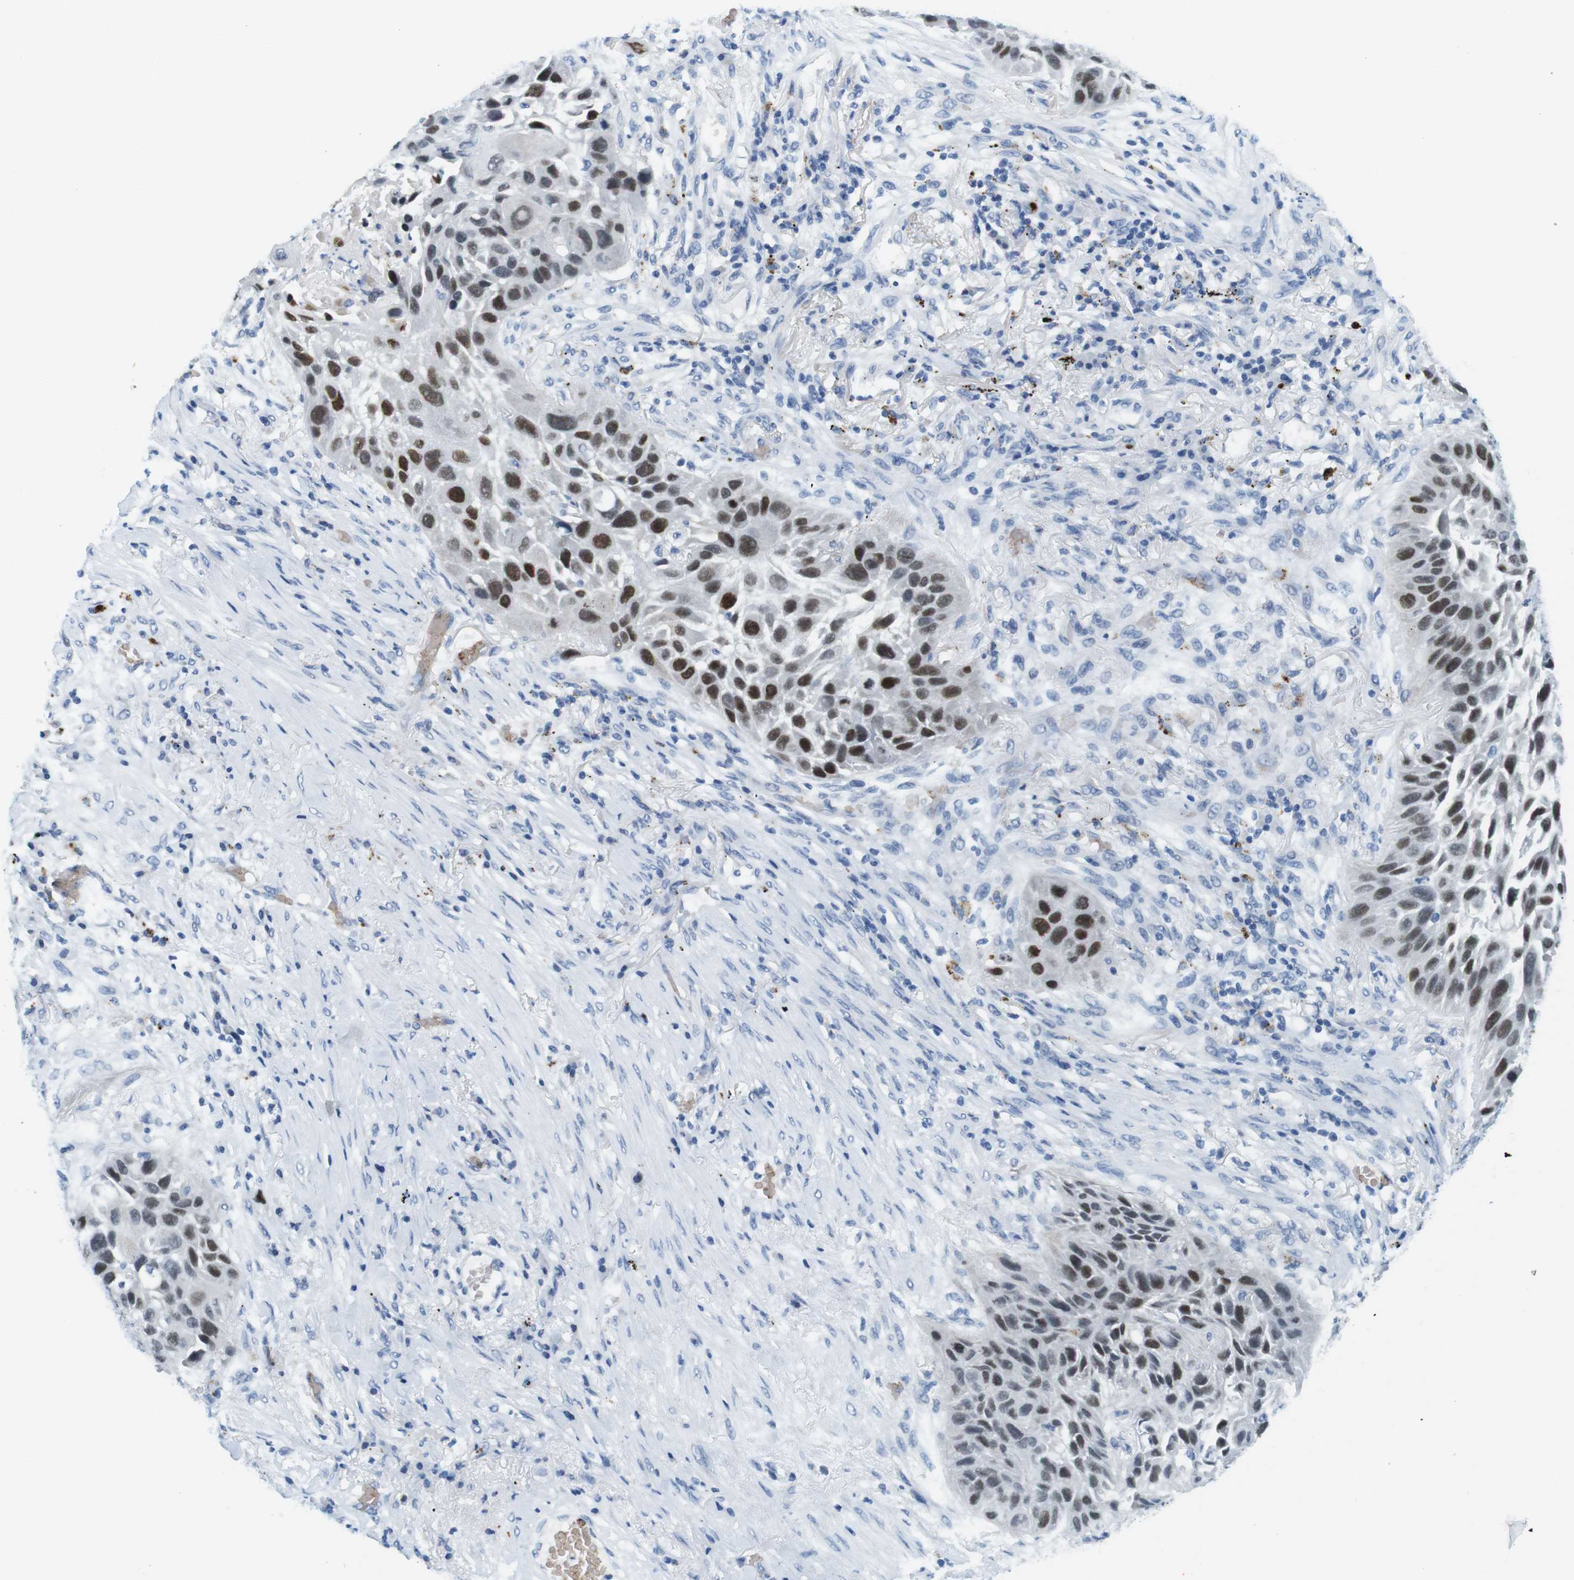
{"staining": {"intensity": "strong", "quantity": ">75%", "location": "nuclear"}, "tissue": "lung cancer", "cell_type": "Tumor cells", "image_type": "cancer", "snomed": [{"axis": "morphology", "description": "Squamous cell carcinoma, NOS"}, {"axis": "topography", "description": "Lung"}], "caption": "Tumor cells show high levels of strong nuclear expression in about >75% of cells in human squamous cell carcinoma (lung).", "gene": "TFAP2C", "patient": {"sex": "male", "age": 57}}